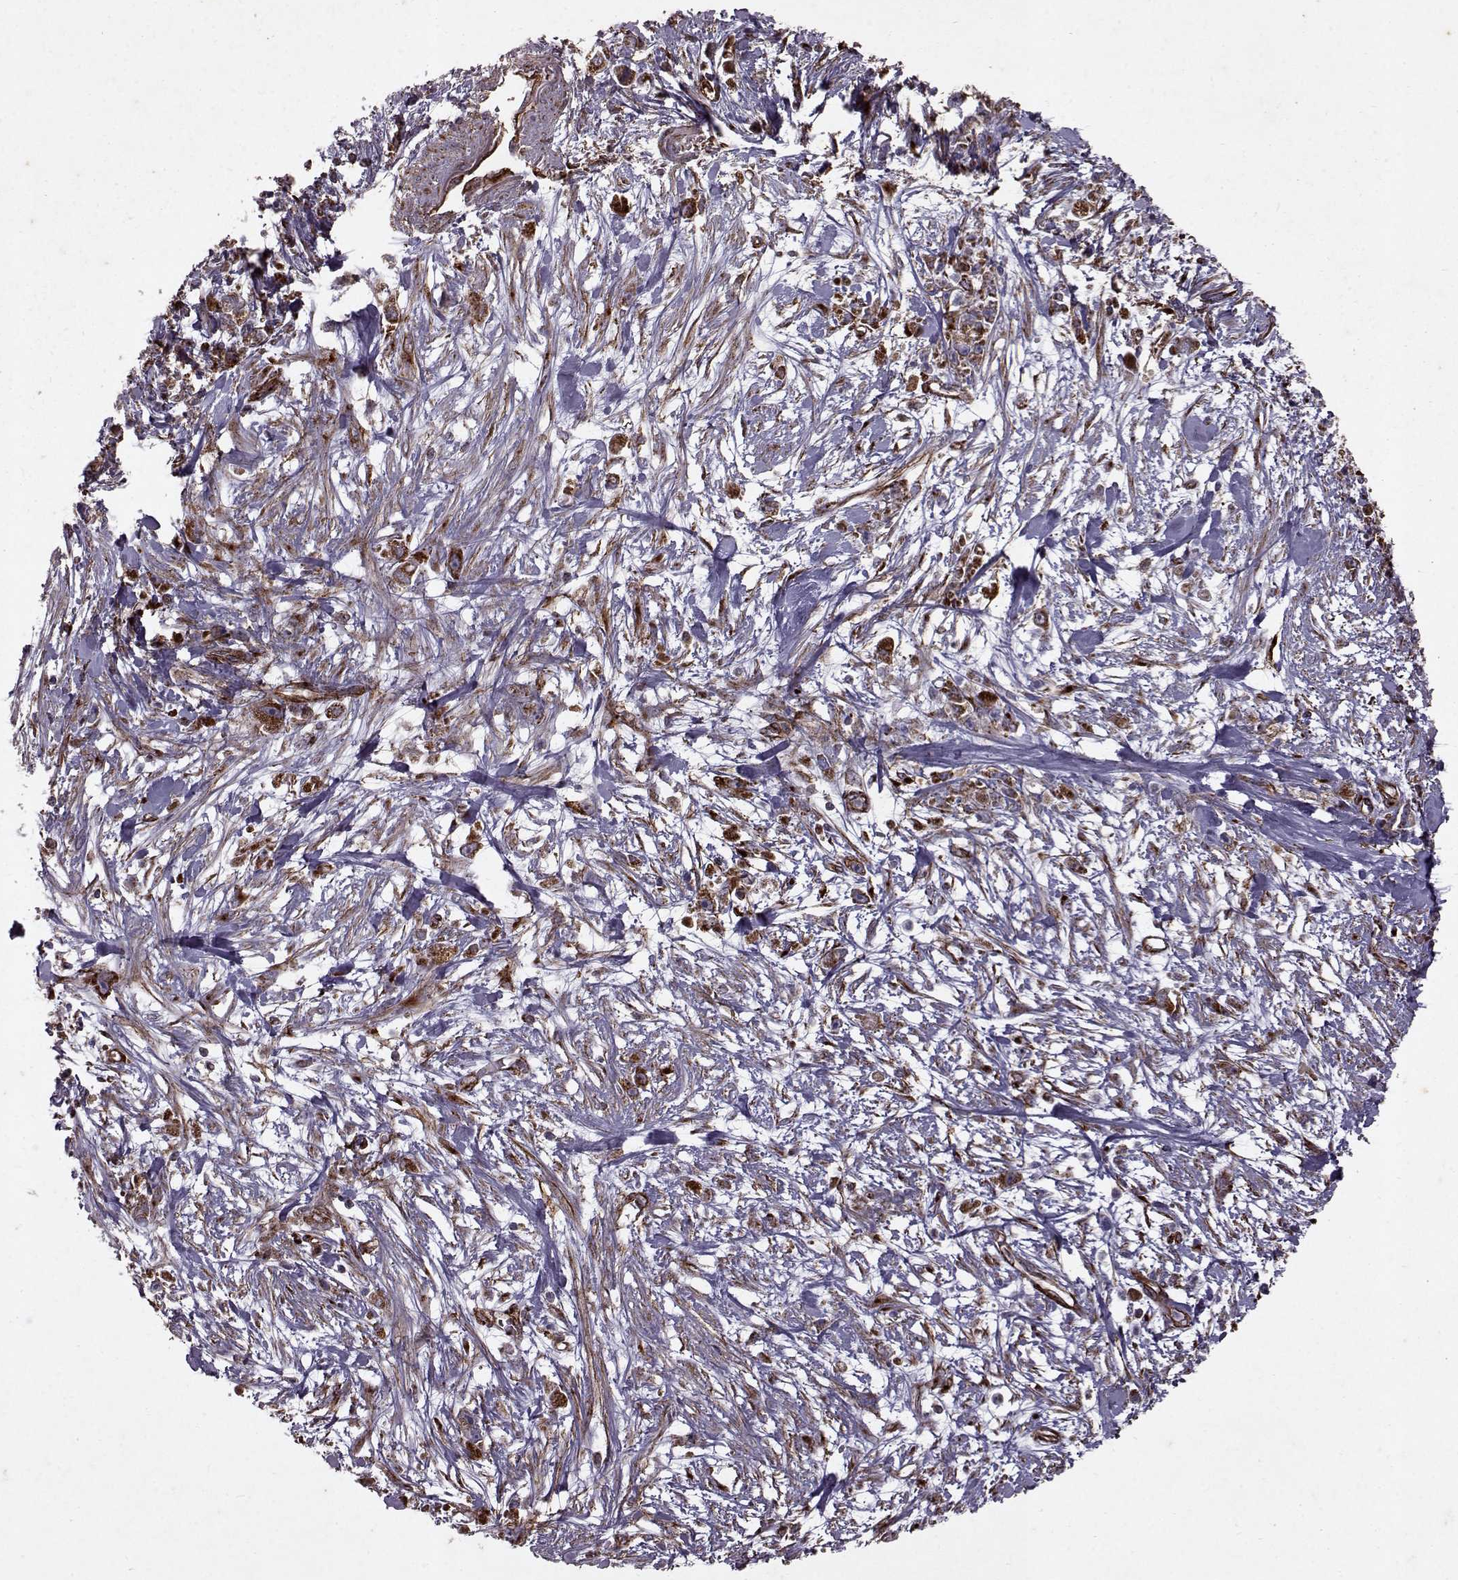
{"staining": {"intensity": "strong", "quantity": "25%-75%", "location": "cytoplasmic/membranous"}, "tissue": "stomach cancer", "cell_type": "Tumor cells", "image_type": "cancer", "snomed": [{"axis": "morphology", "description": "Adenocarcinoma, NOS"}, {"axis": "topography", "description": "Stomach"}], "caption": "Adenocarcinoma (stomach) stained with a protein marker shows strong staining in tumor cells.", "gene": "FXN", "patient": {"sex": "female", "age": 59}}